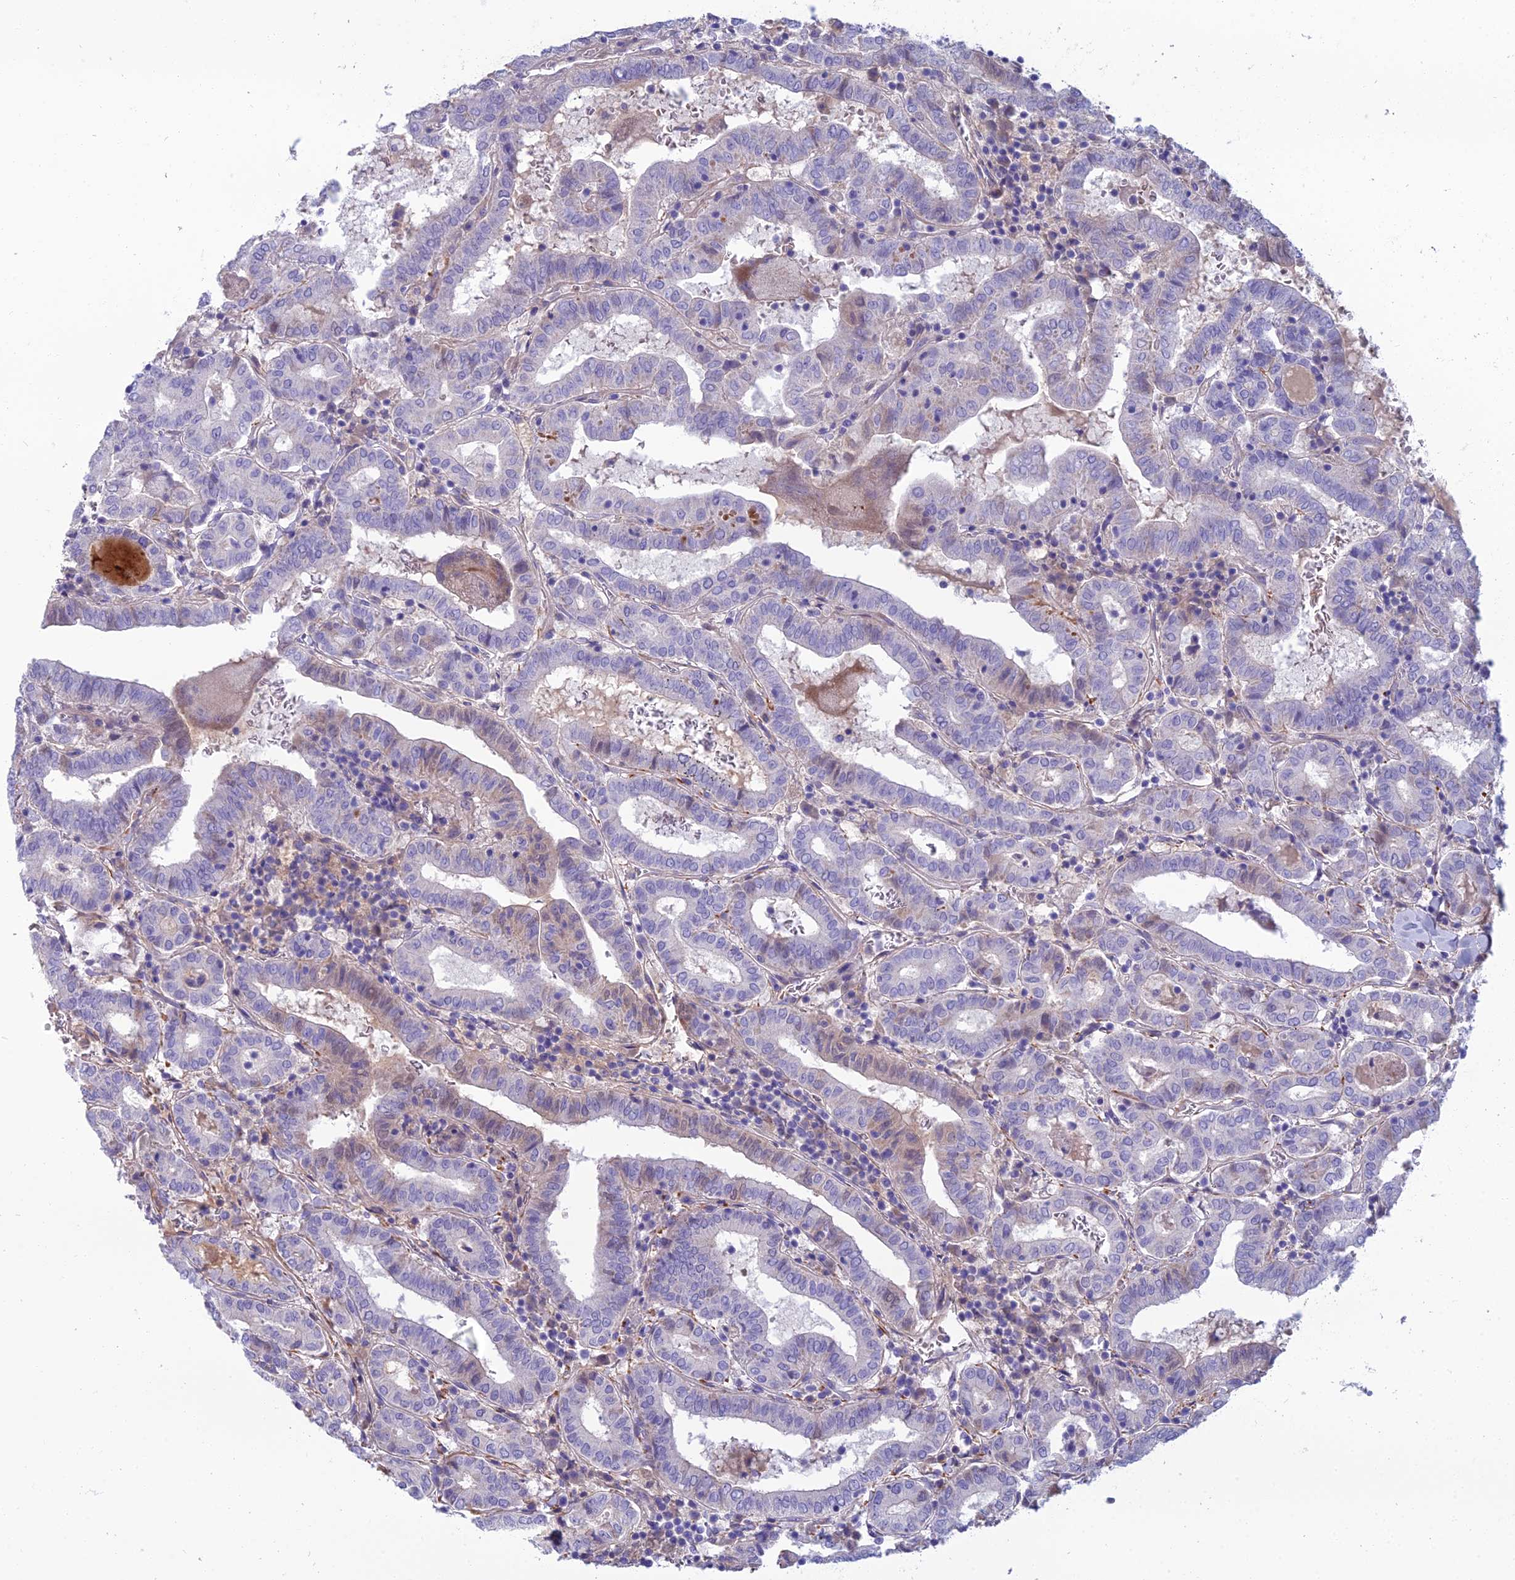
{"staining": {"intensity": "negative", "quantity": "none", "location": "none"}, "tissue": "thyroid cancer", "cell_type": "Tumor cells", "image_type": "cancer", "snomed": [{"axis": "morphology", "description": "Papillary adenocarcinoma, NOS"}, {"axis": "topography", "description": "Thyroid gland"}], "caption": "Immunohistochemistry (IHC) photomicrograph of human thyroid papillary adenocarcinoma stained for a protein (brown), which demonstrates no positivity in tumor cells. Nuclei are stained in blue.", "gene": "SPTLC3", "patient": {"sex": "female", "age": 72}}